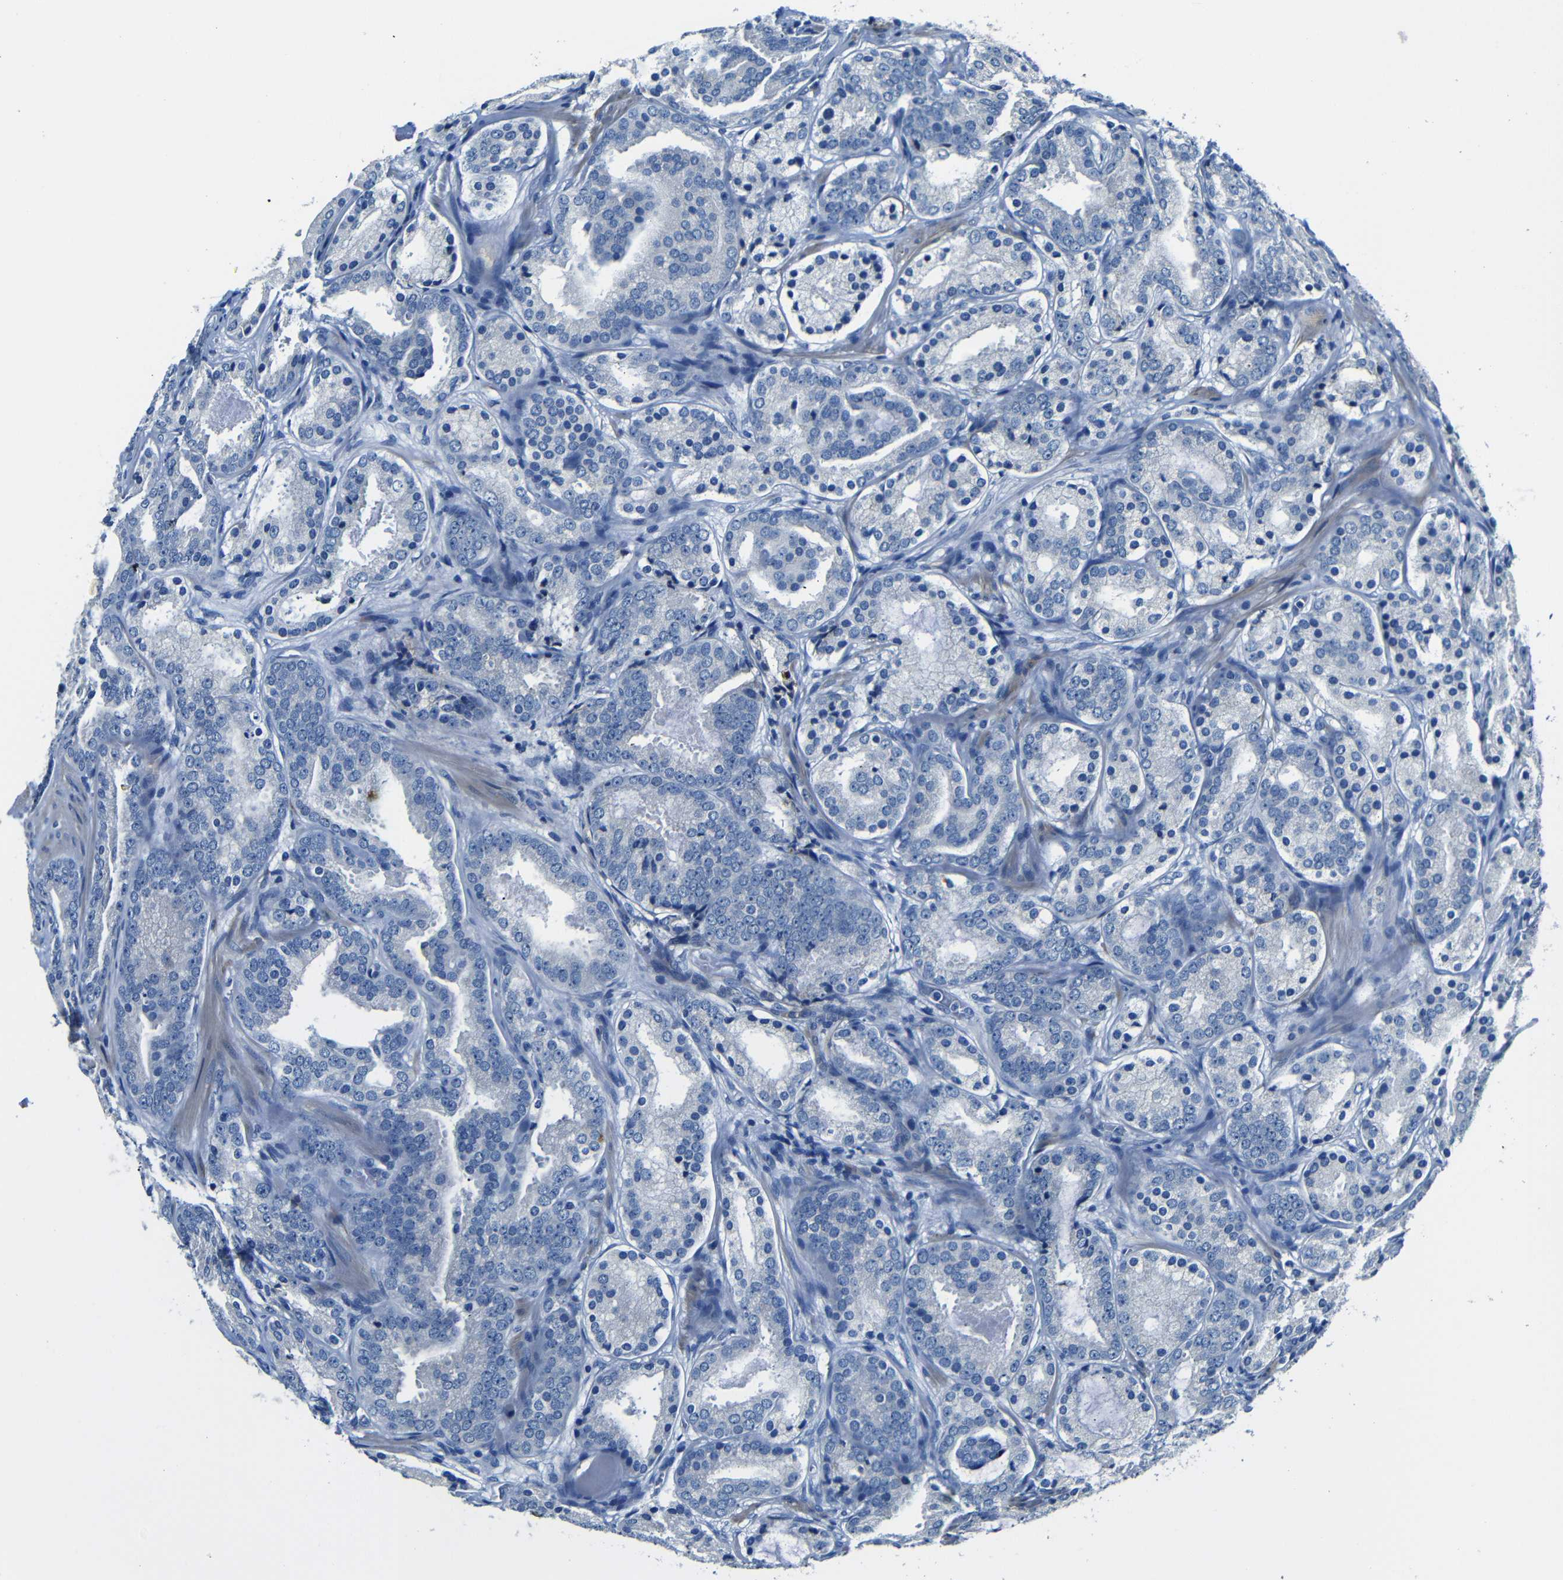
{"staining": {"intensity": "negative", "quantity": "none", "location": "none"}, "tissue": "prostate cancer", "cell_type": "Tumor cells", "image_type": "cancer", "snomed": [{"axis": "morphology", "description": "Adenocarcinoma, Low grade"}, {"axis": "topography", "description": "Prostate"}], "caption": "Micrograph shows no protein expression in tumor cells of prostate cancer tissue.", "gene": "TNFAIP1", "patient": {"sex": "male", "age": 69}}